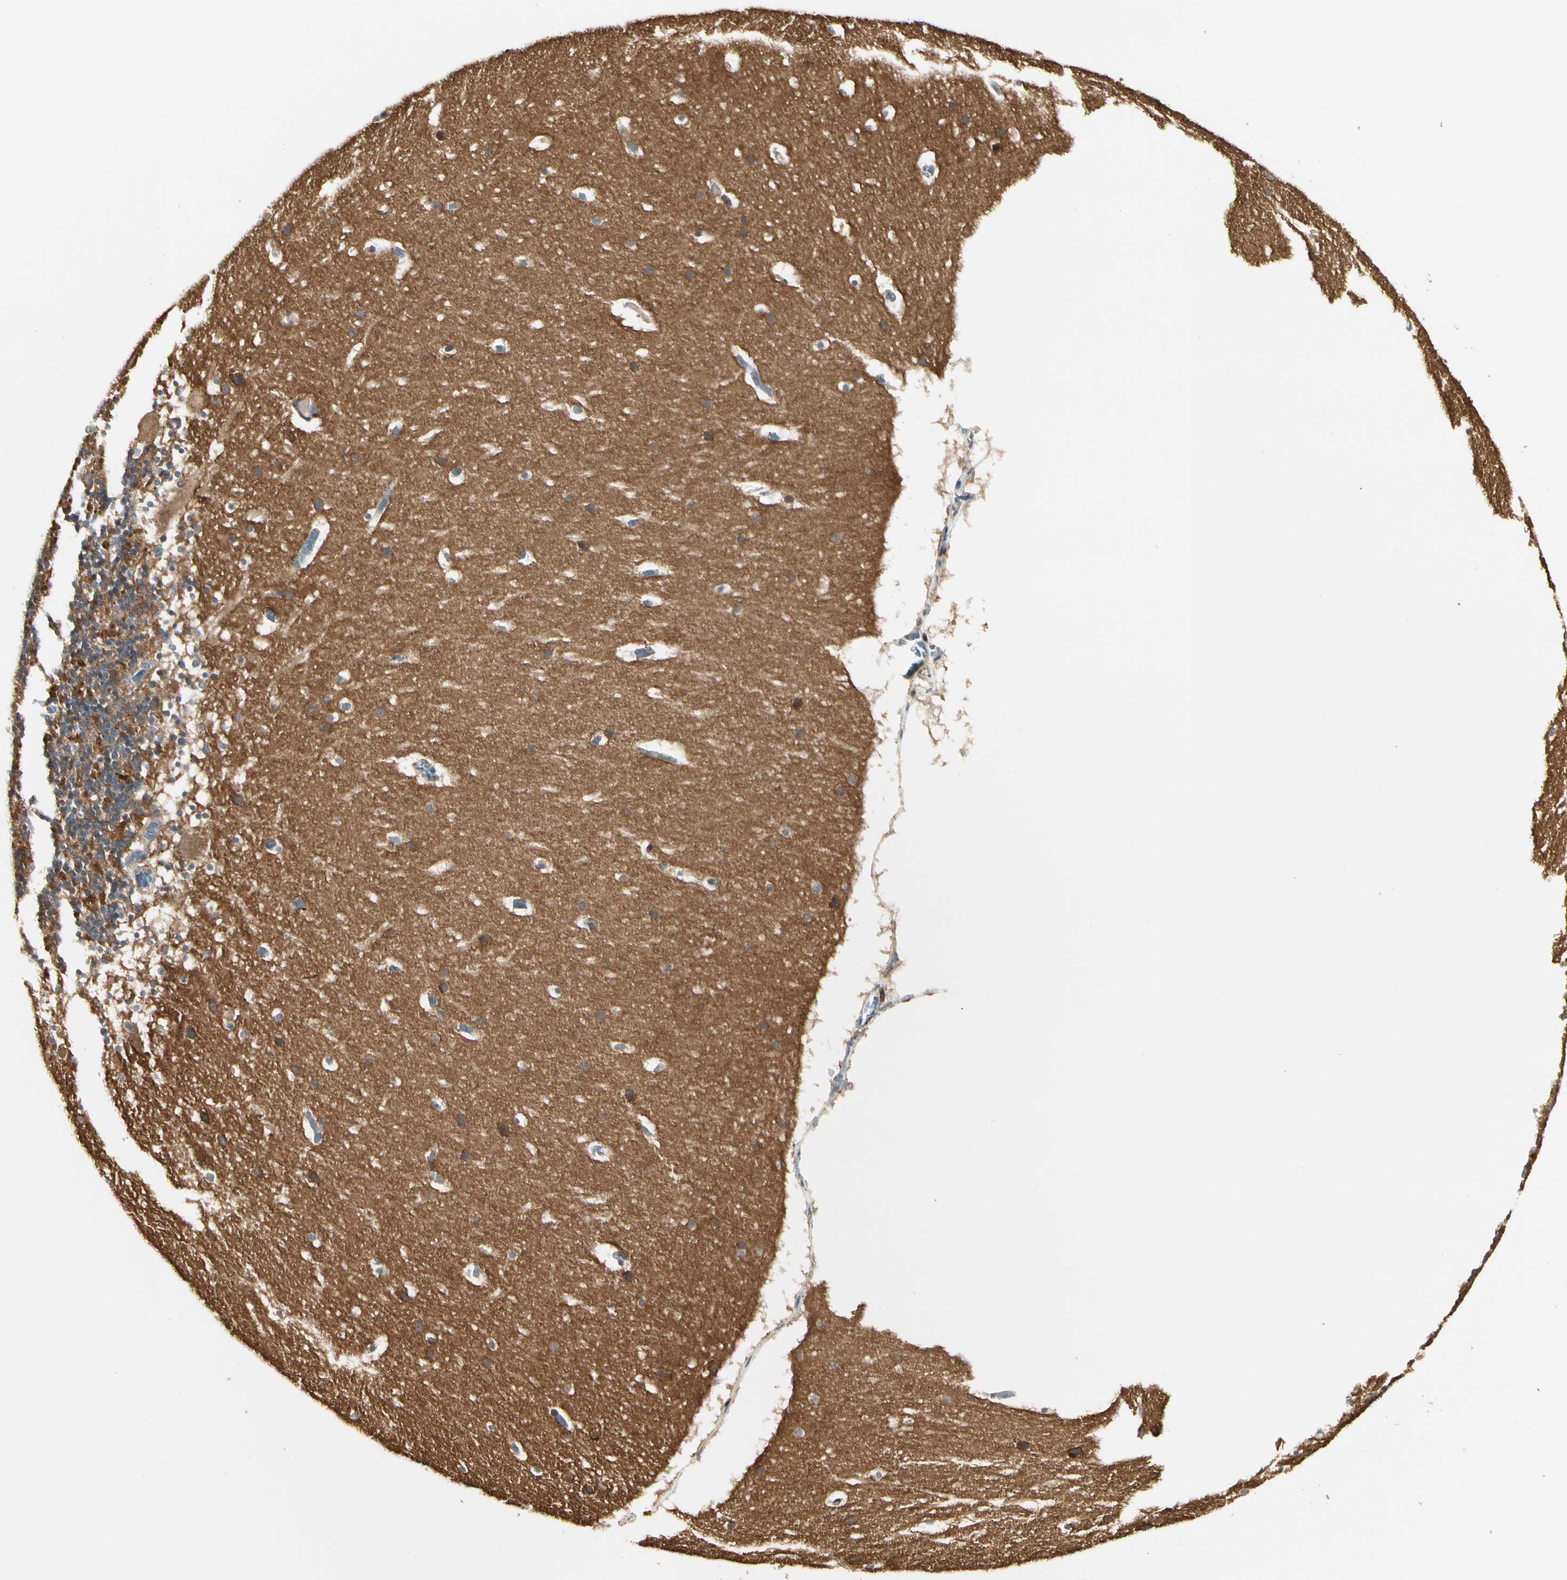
{"staining": {"intensity": "strong", "quantity": "25%-75%", "location": "cytoplasmic/membranous"}, "tissue": "cerebellum", "cell_type": "Cells in granular layer", "image_type": "normal", "snomed": [{"axis": "morphology", "description": "Normal tissue, NOS"}, {"axis": "topography", "description": "Cerebellum"}], "caption": "Cerebellum was stained to show a protein in brown. There is high levels of strong cytoplasmic/membranous staining in about 25%-75% of cells in granular layer.", "gene": "NAPG", "patient": {"sex": "male", "age": 45}}